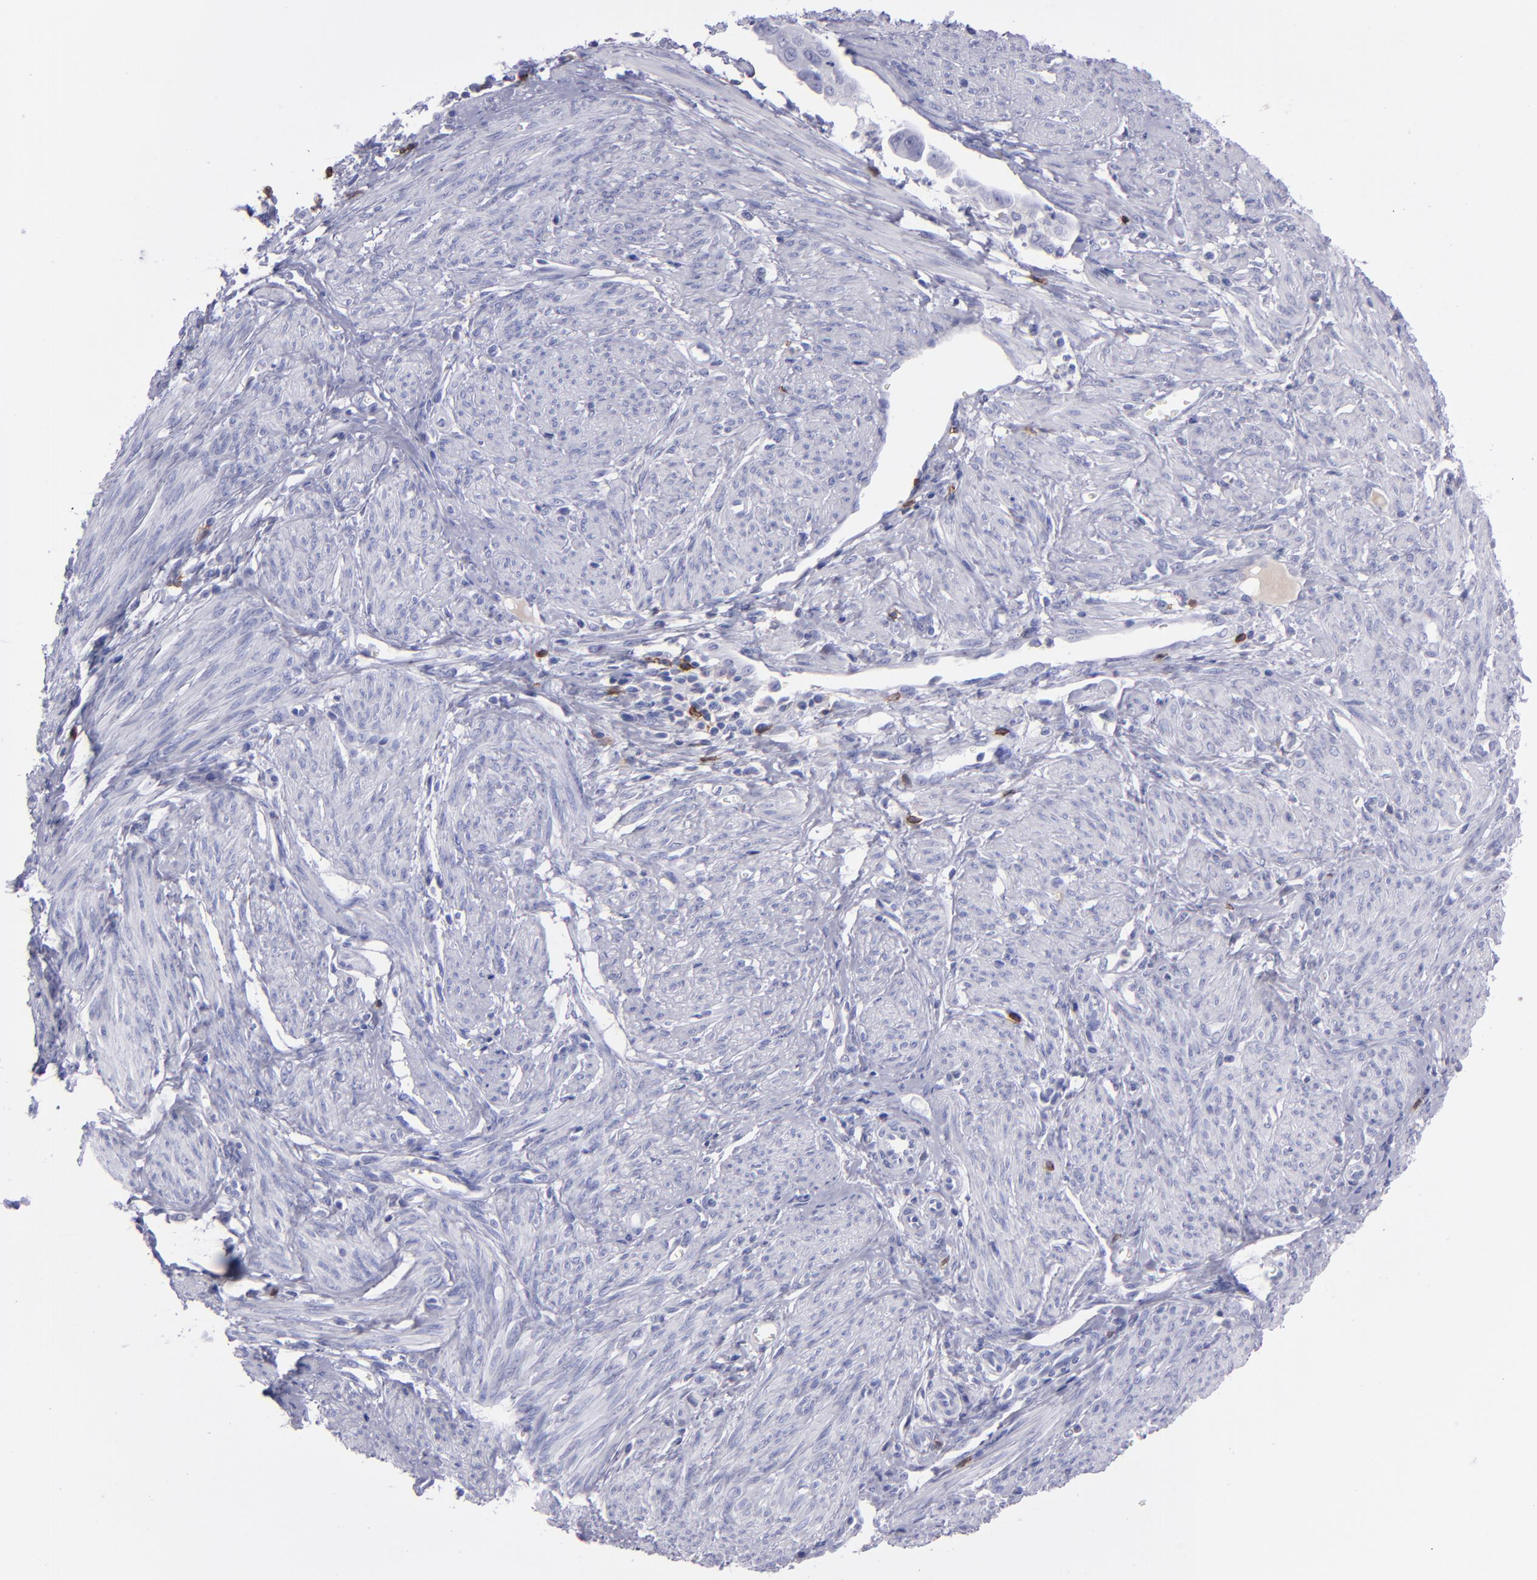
{"staining": {"intensity": "negative", "quantity": "none", "location": "none"}, "tissue": "endometrial cancer", "cell_type": "Tumor cells", "image_type": "cancer", "snomed": [{"axis": "morphology", "description": "Adenocarcinoma, NOS"}, {"axis": "topography", "description": "Endometrium"}], "caption": "There is no significant staining in tumor cells of endometrial adenocarcinoma.", "gene": "CD37", "patient": {"sex": "female", "age": 75}}